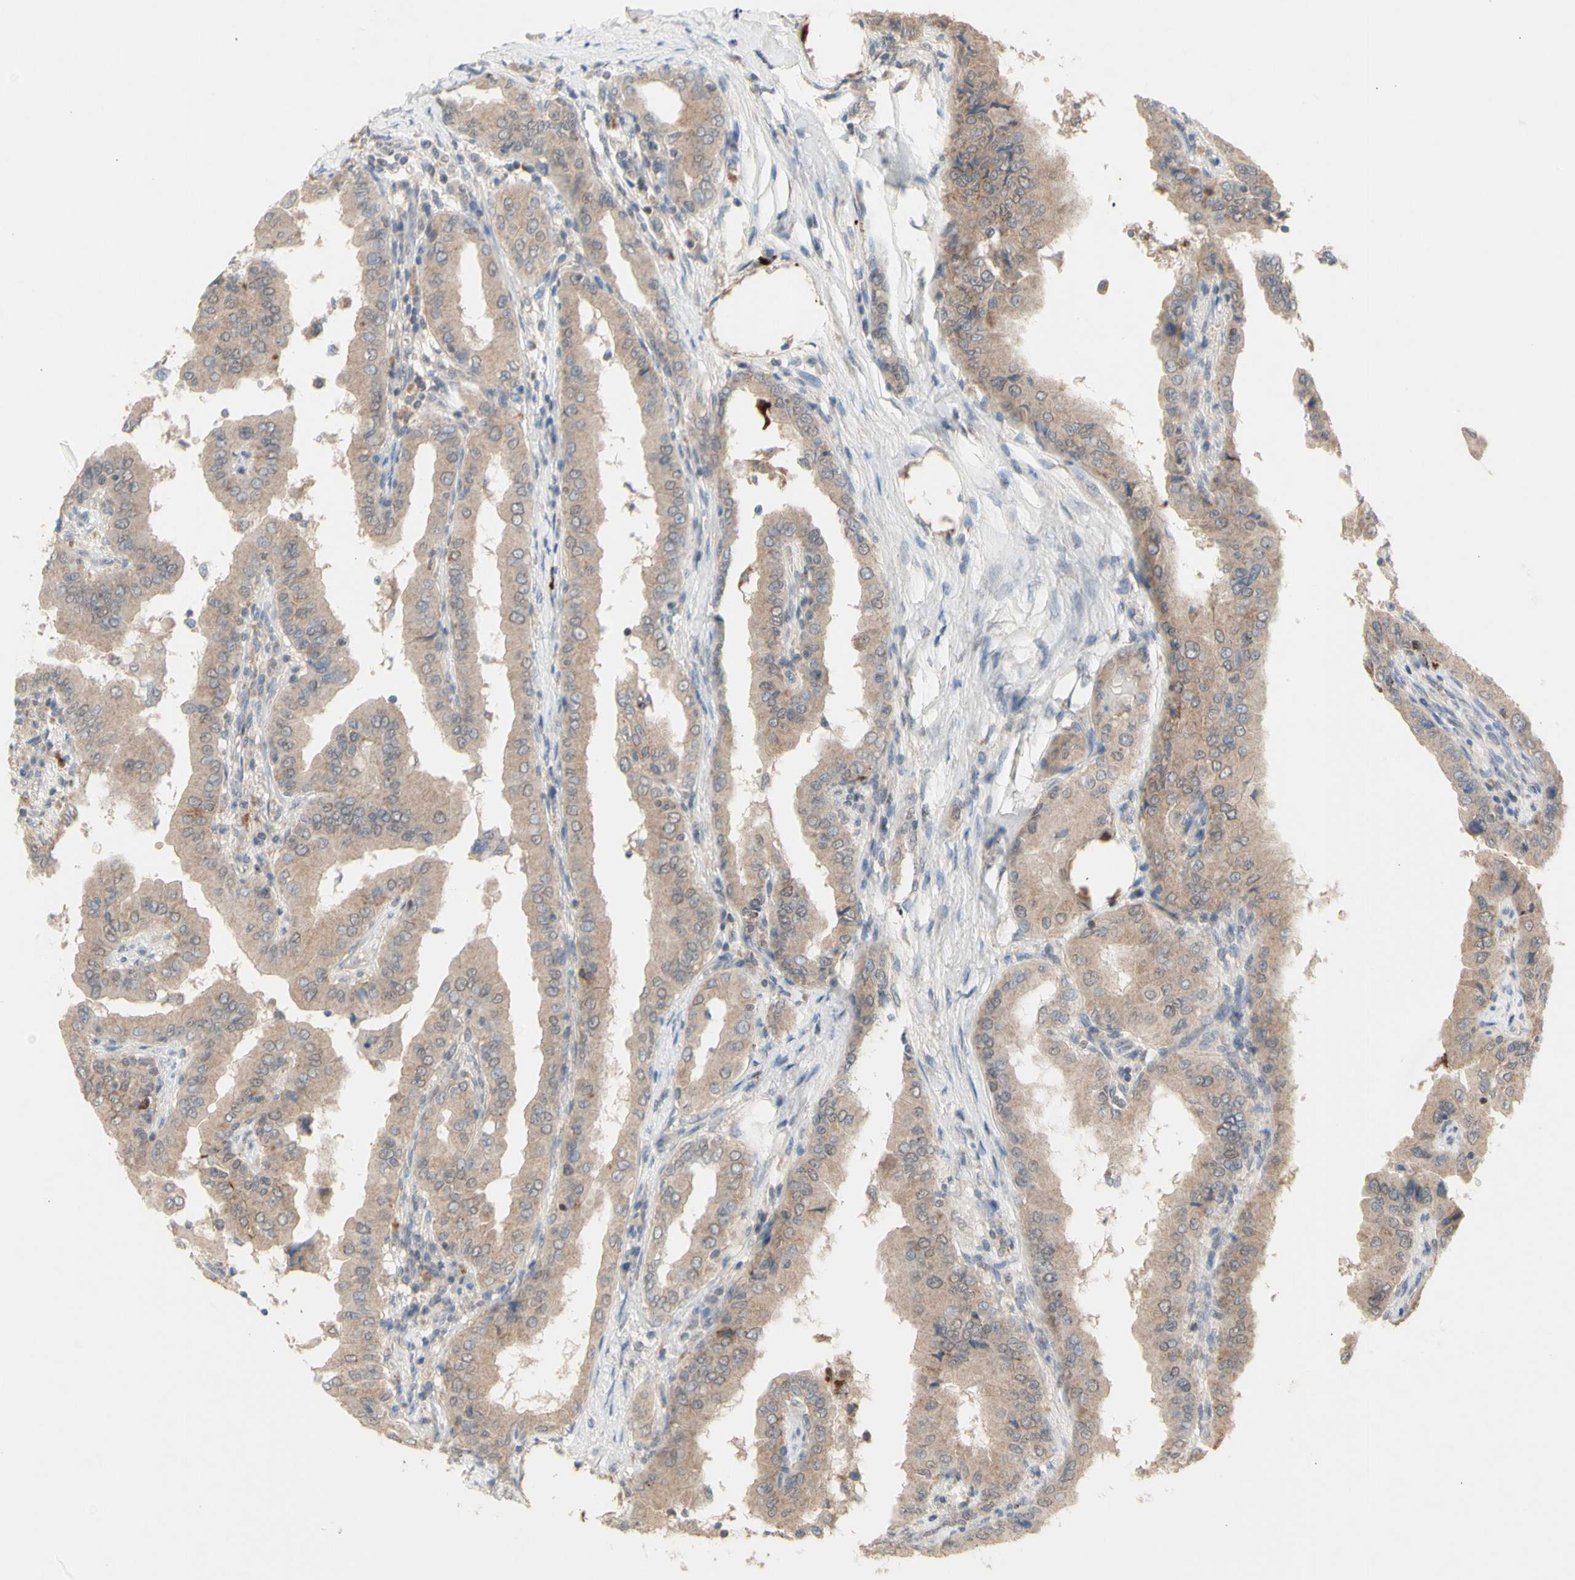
{"staining": {"intensity": "weak", "quantity": ">75%", "location": "cytoplasmic/membranous"}, "tissue": "thyroid cancer", "cell_type": "Tumor cells", "image_type": "cancer", "snomed": [{"axis": "morphology", "description": "Papillary adenocarcinoma, NOS"}, {"axis": "topography", "description": "Thyroid gland"}], "caption": "Papillary adenocarcinoma (thyroid) stained with DAB IHC shows low levels of weak cytoplasmic/membranous positivity in about >75% of tumor cells. (Stains: DAB (3,3'-diaminobenzidine) in brown, nuclei in blue, Microscopy: brightfield microscopy at high magnification).", "gene": "NLRP1", "patient": {"sex": "male", "age": 33}}